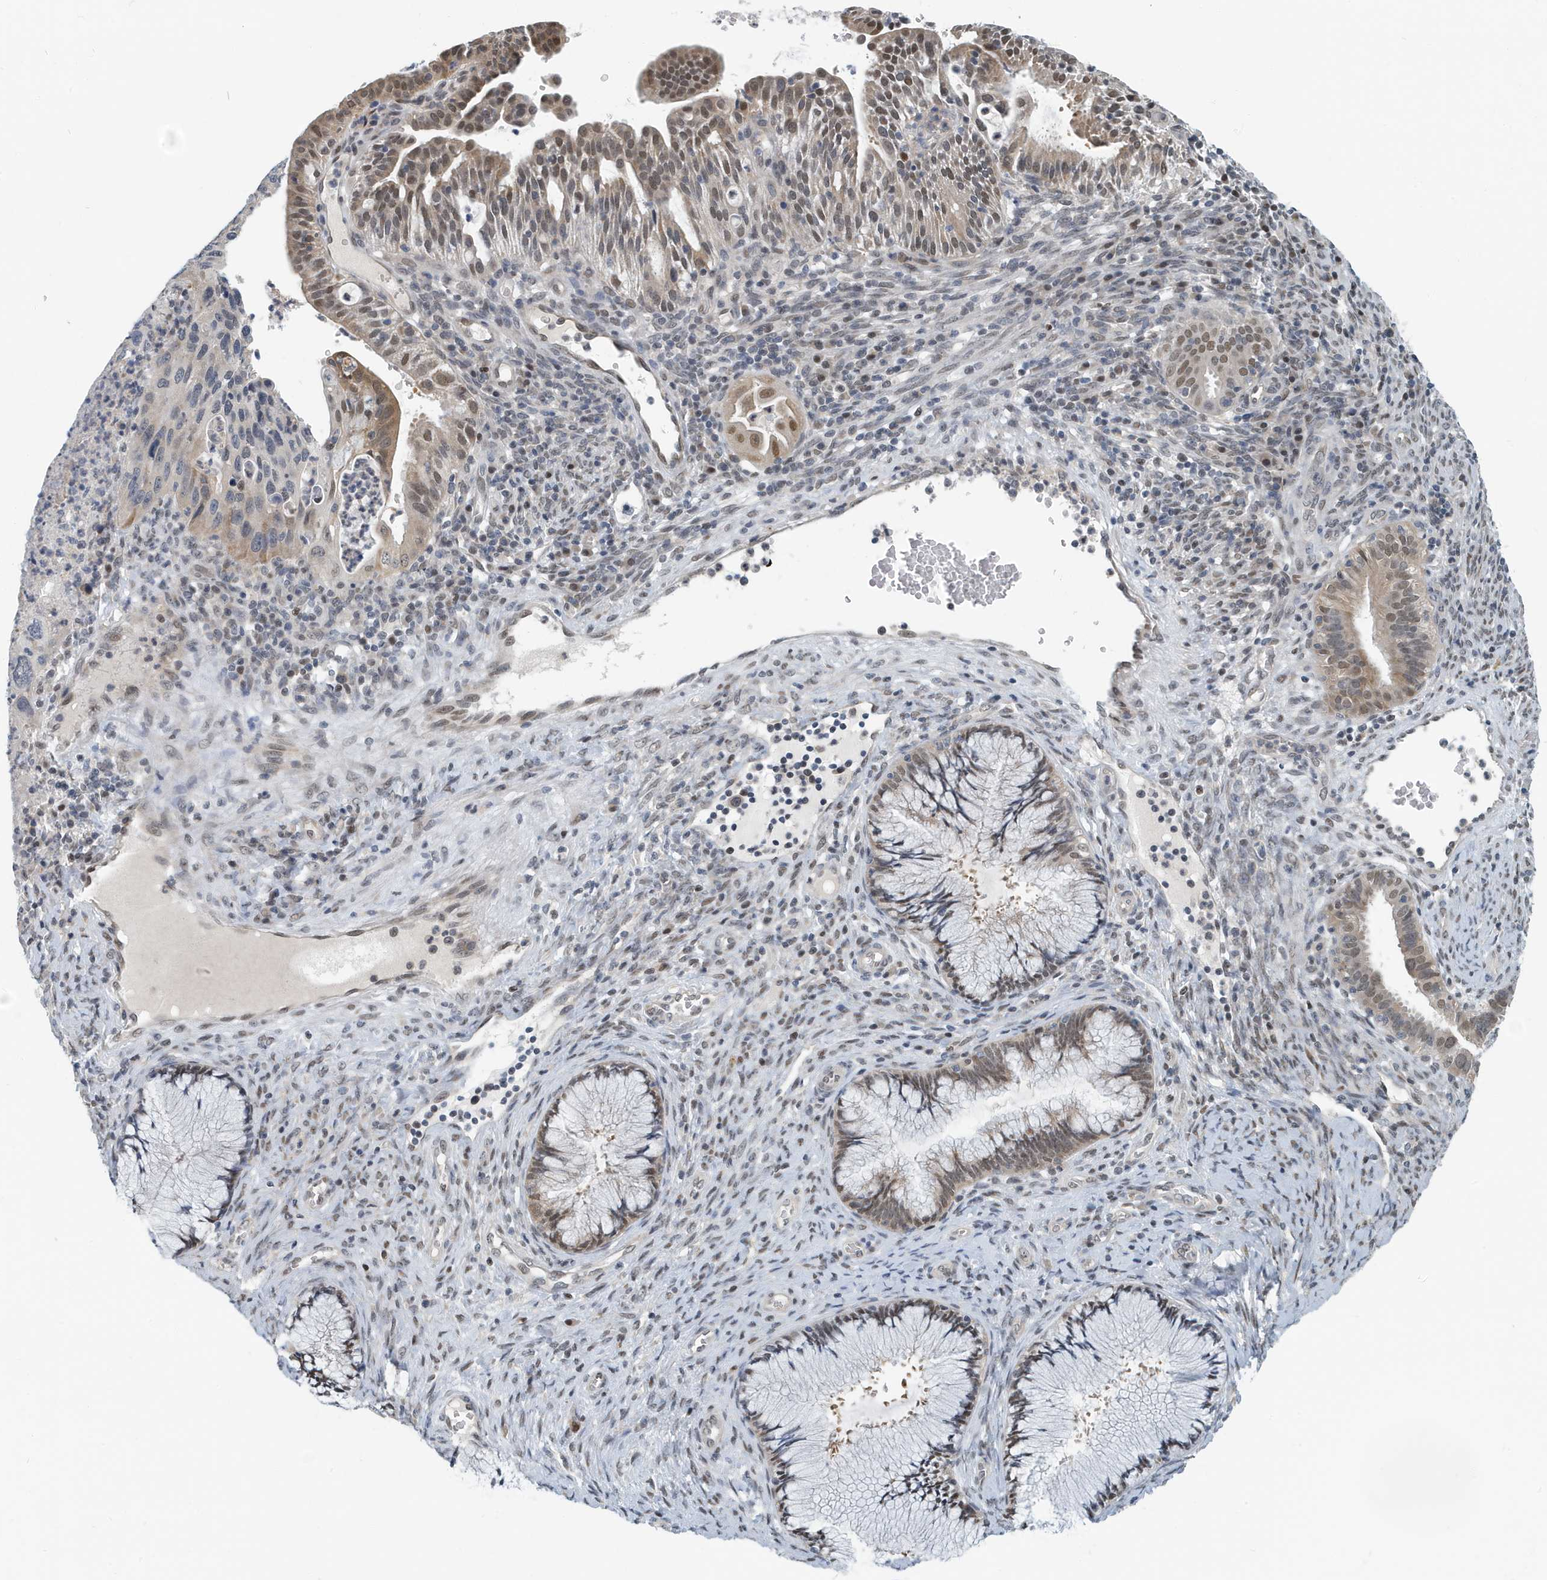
{"staining": {"intensity": "moderate", "quantity": "<25%", "location": "cytoplasmic/membranous,nuclear"}, "tissue": "cervical cancer", "cell_type": "Tumor cells", "image_type": "cancer", "snomed": [{"axis": "morphology", "description": "Squamous cell carcinoma, NOS"}, {"axis": "topography", "description": "Cervix"}], "caption": "Cervical cancer (squamous cell carcinoma) tissue demonstrates moderate cytoplasmic/membranous and nuclear staining in about <25% of tumor cells (DAB IHC with brightfield microscopy, high magnification).", "gene": "KIF15", "patient": {"sex": "female", "age": 38}}